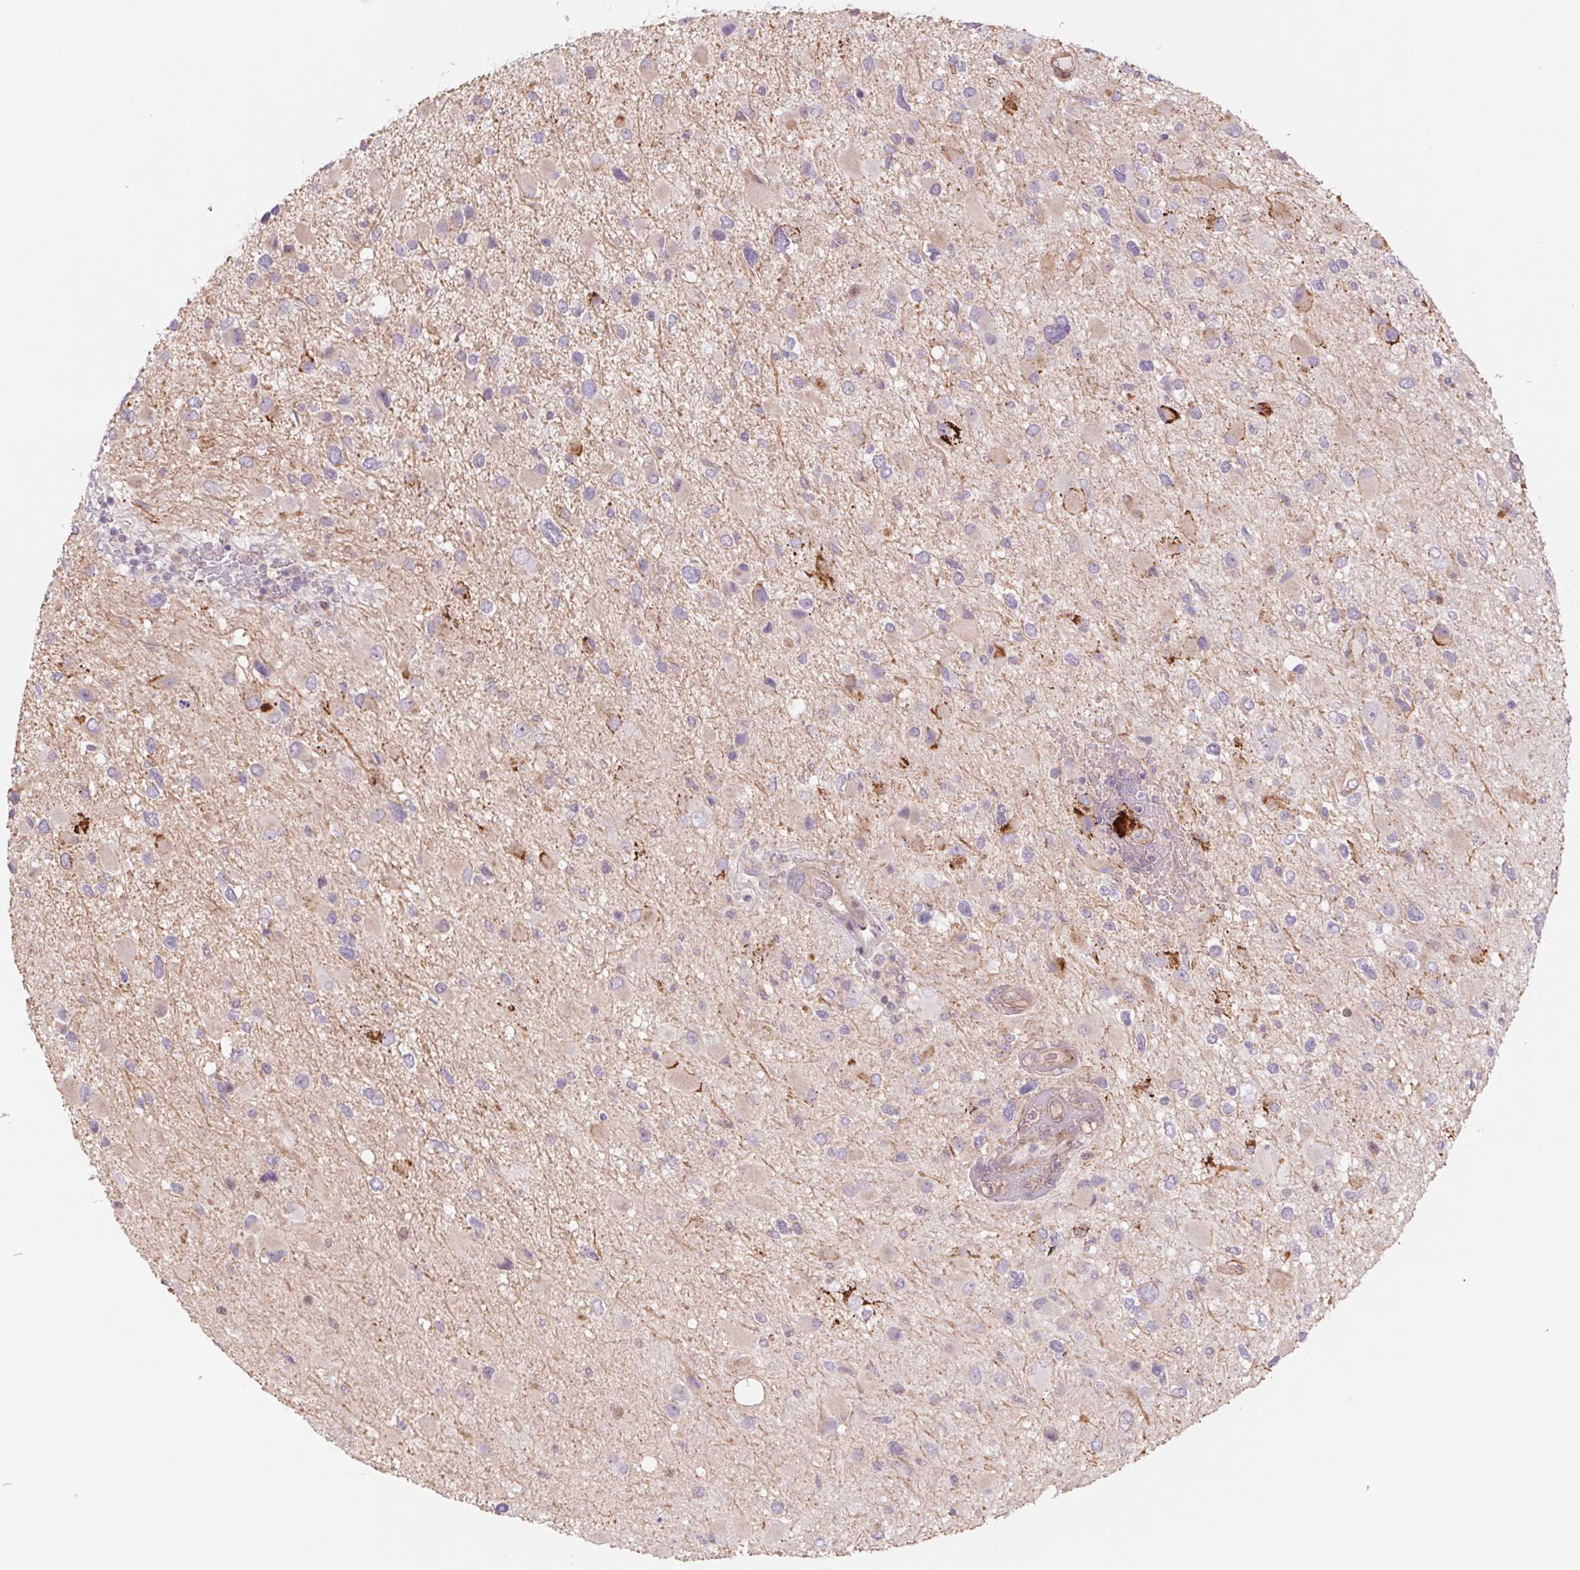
{"staining": {"intensity": "weak", "quantity": "<25%", "location": "cytoplasmic/membranous"}, "tissue": "glioma", "cell_type": "Tumor cells", "image_type": "cancer", "snomed": [{"axis": "morphology", "description": "Glioma, malignant, Low grade"}, {"axis": "topography", "description": "Brain"}], "caption": "Immunohistochemistry (IHC) micrograph of glioma stained for a protein (brown), which displays no positivity in tumor cells.", "gene": "MS4A13", "patient": {"sex": "female", "age": 32}}